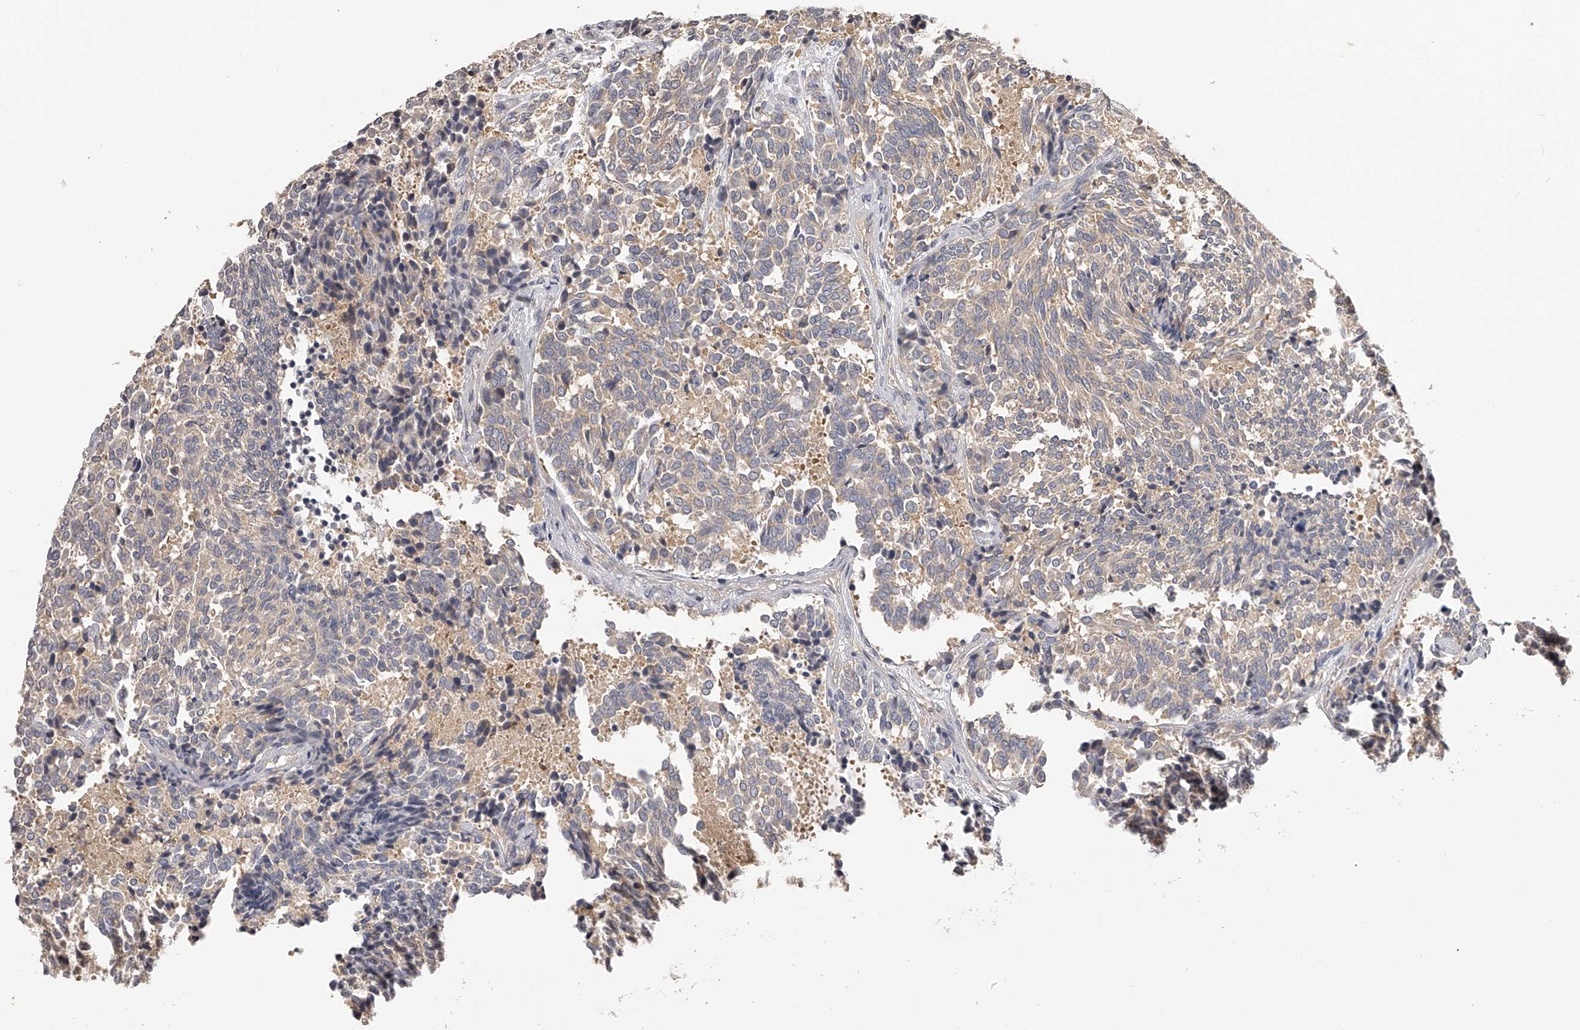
{"staining": {"intensity": "weak", "quantity": "<25%", "location": "cytoplasmic/membranous"}, "tissue": "carcinoid", "cell_type": "Tumor cells", "image_type": "cancer", "snomed": [{"axis": "morphology", "description": "Carcinoid, malignant, NOS"}, {"axis": "topography", "description": "Pancreas"}], "caption": "Tumor cells show no significant protein staining in malignant carcinoid.", "gene": "TNN", "patient": {"sex": "female", "age": 54}}